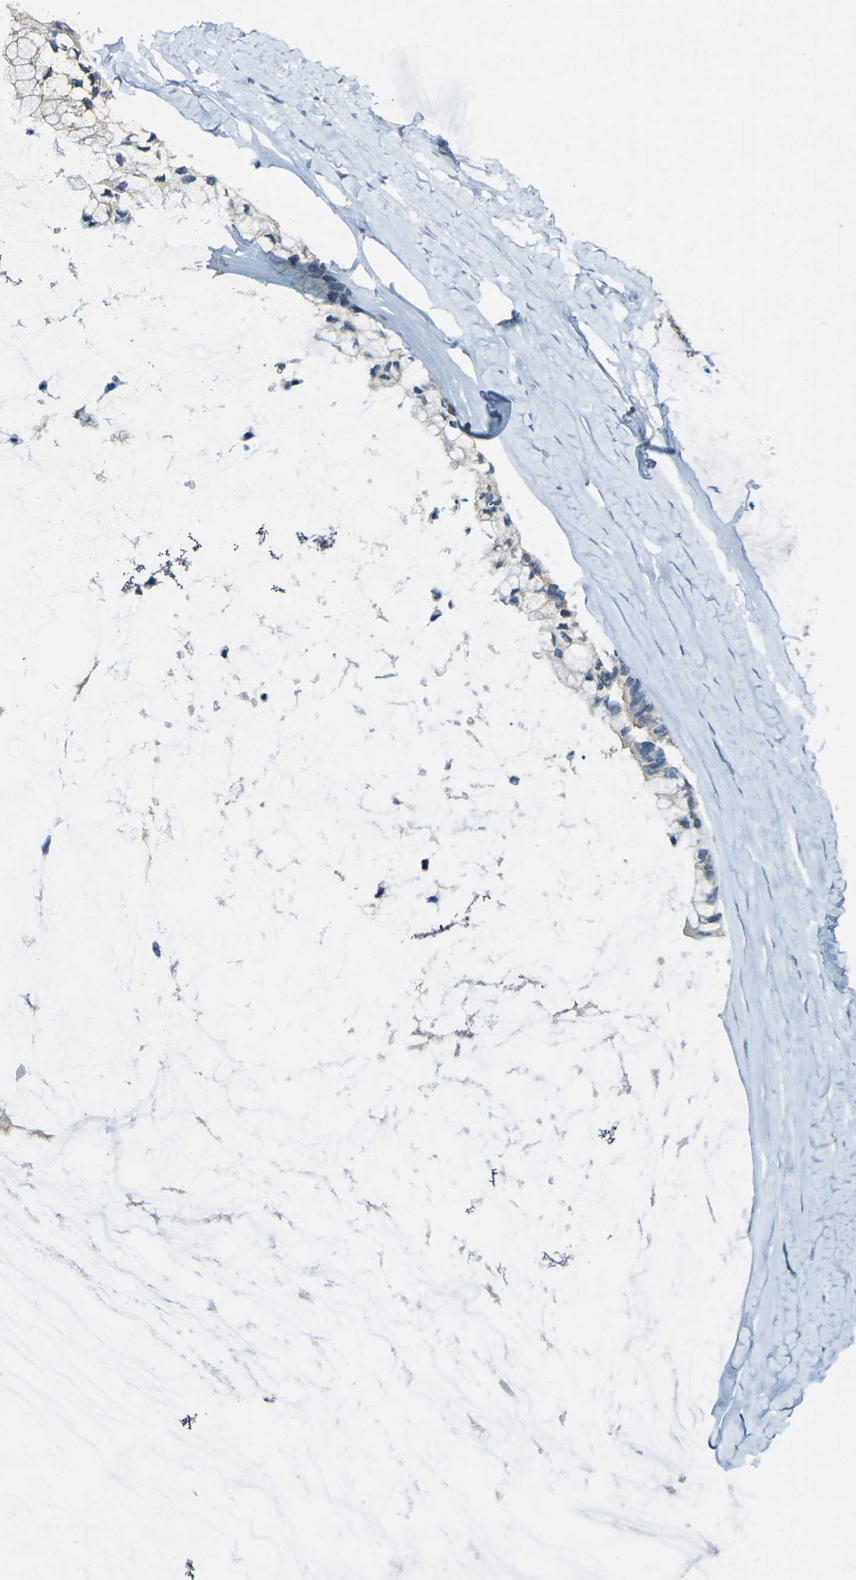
{"staining": {"intensity": "negative", "quantity": "none", "location": "none"}, "tissue": "ovarian cancer", "cell_type": "Tumor cells", "image_type": "cancer", "snomed": [{"axis": "morphology", "description": "Cystadenocarcinoma, mucinous, NOS"}, {"axis": "topography", "description": "Ovary"}], "caption": "An immunohistochemistry (IHC) photomicrograph of ovarian mucinous cystadenocarcinoma is shown. There is no staining in tumor cells of ovarian mucinous cystadenocarcinoma.", "gene": "SPTBN2", "patient": {"sex": "female", "age": 39}}